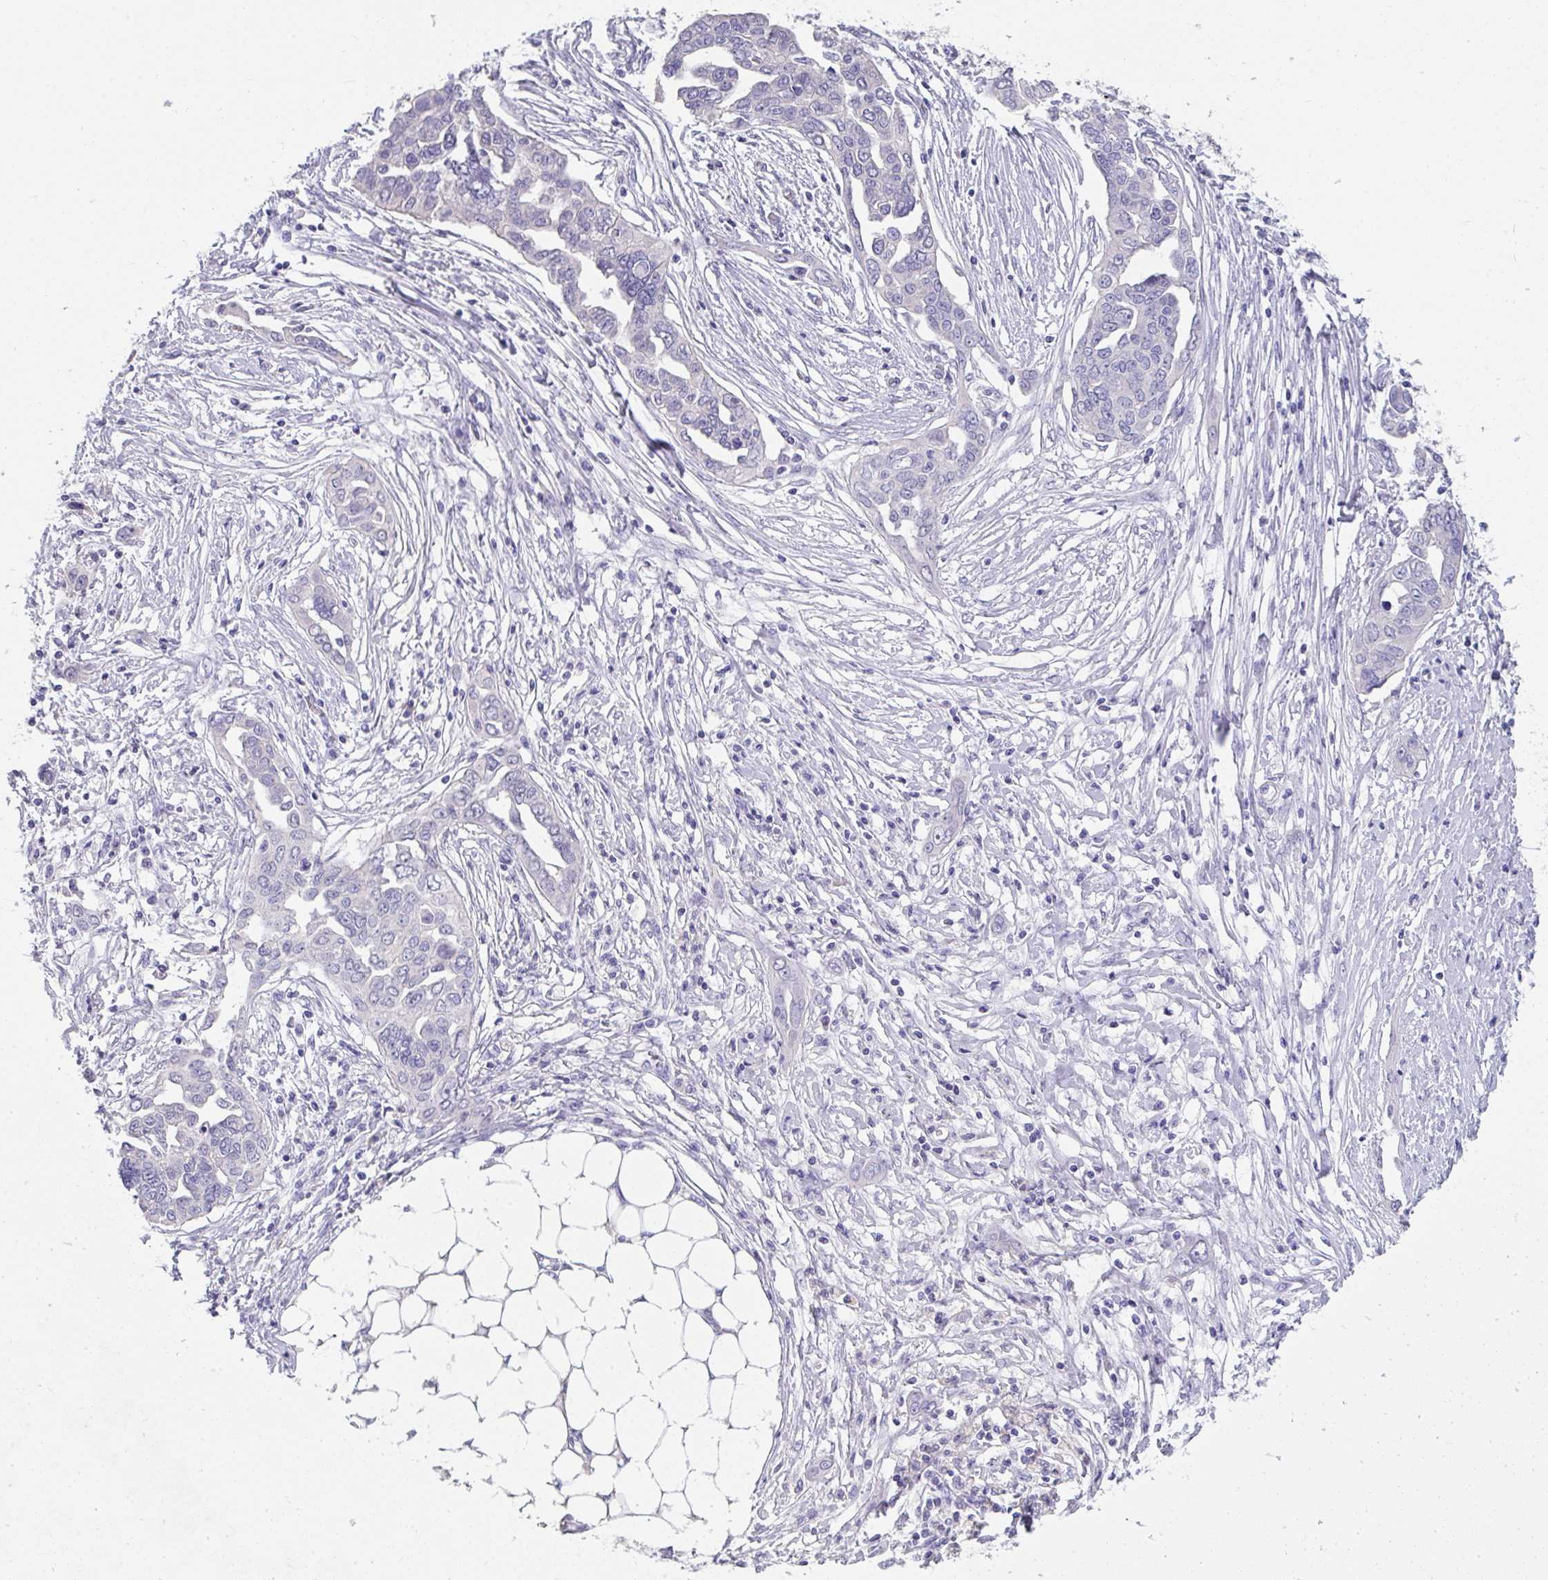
{"staining": {"intensity": "negative", "quantity": "none", "location": "none"}, "tissue": "ovarian cancer", "cell_type": "Tumor cells", "image_type": "cancer", "snomed": [{"axis": "morphology", "description": "Cystadenocarcinoma, serous, NOS"}, {"axis": "topography", "description": "Ovary"}], "caption": "Tumor cells are negative for brown protein staining in ovarian serous cystadenocarcinoma.", "gene": "SLC44A4", "patient": {"sex": "female", "age": 59}}